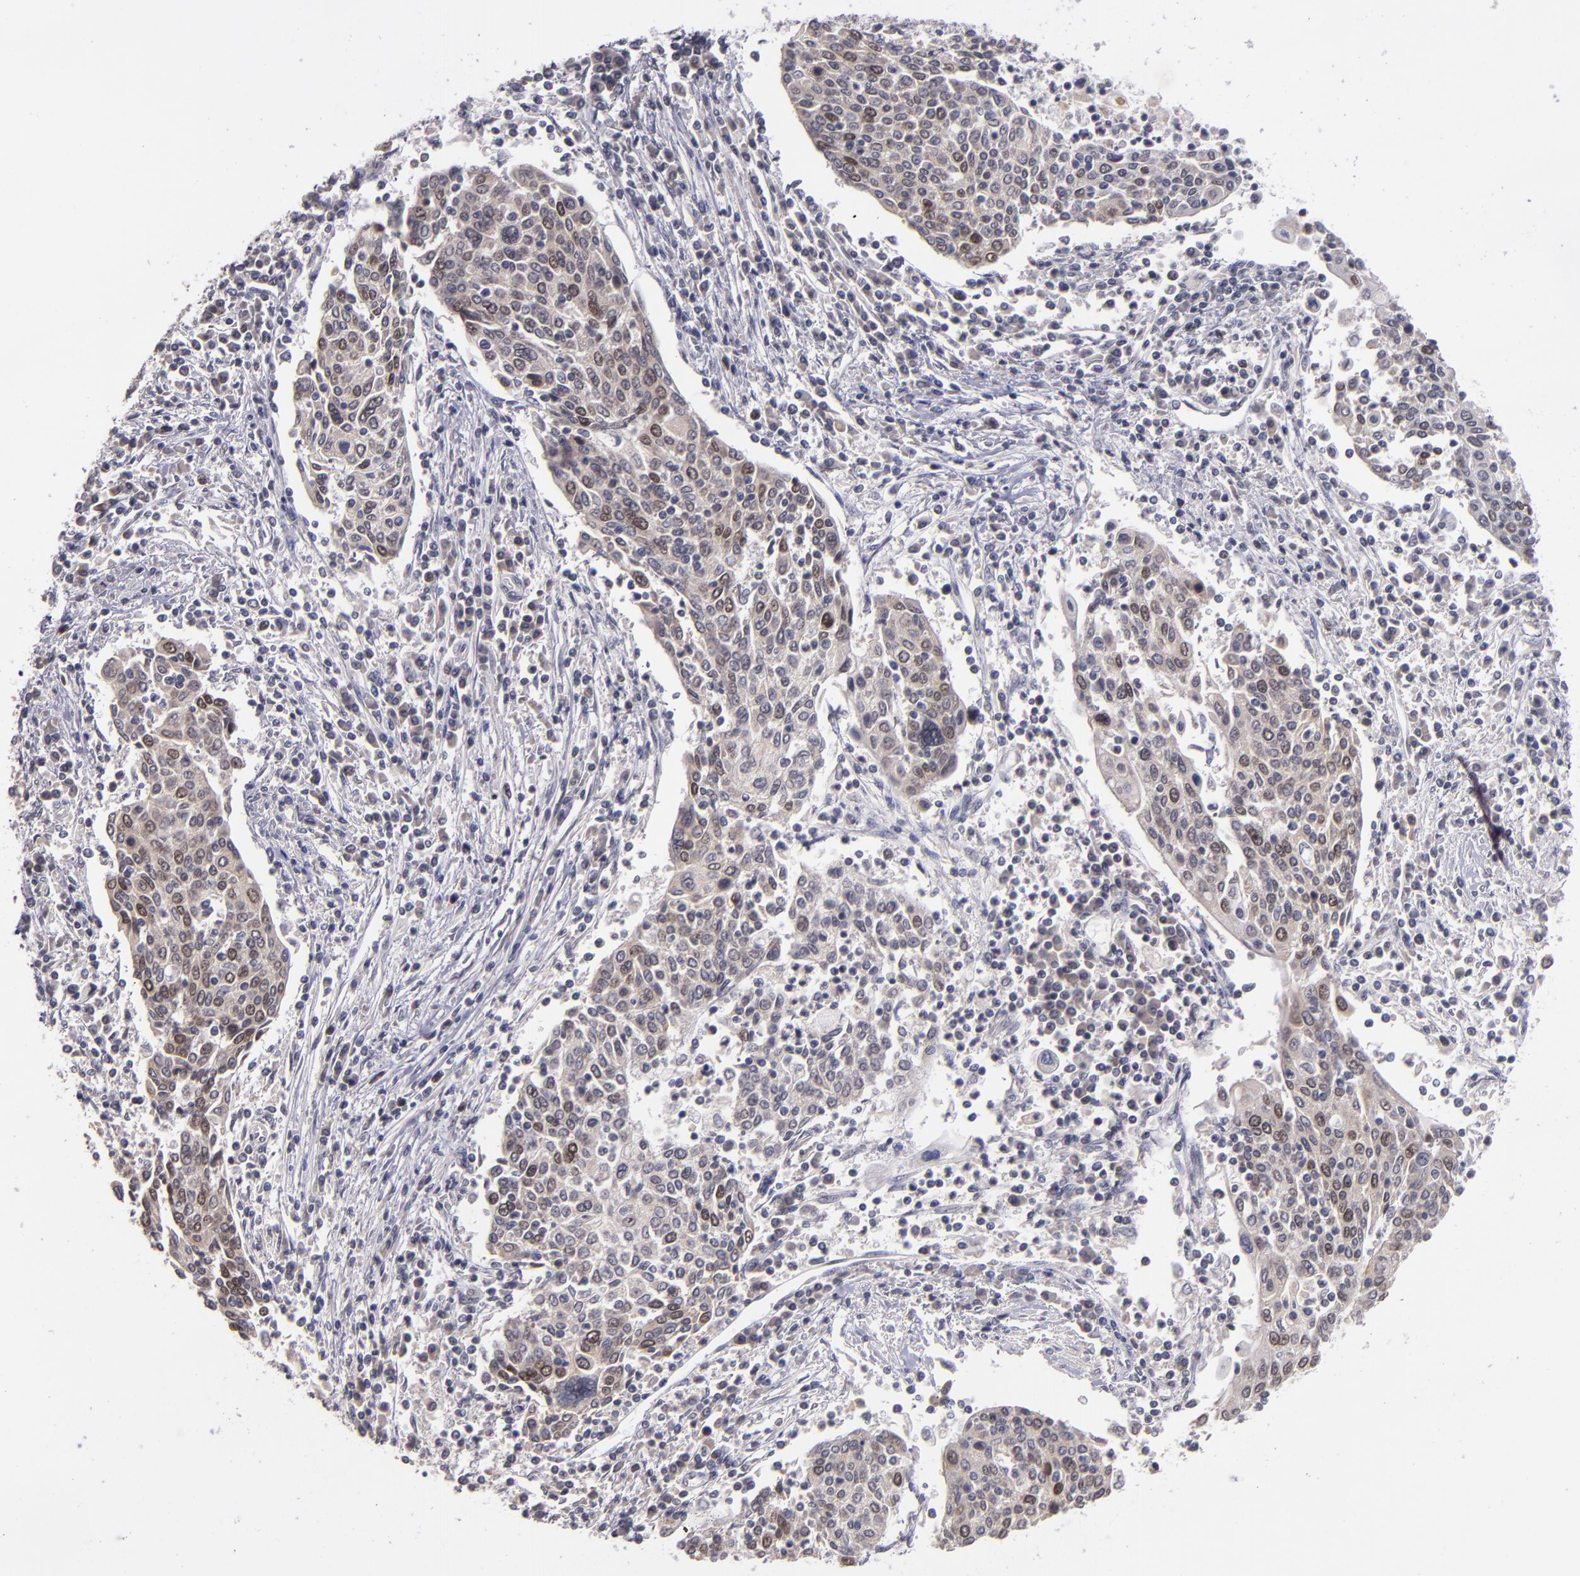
{"staining": {"intensity": "moderate", "quantity": "25%-75%", "location": "nuclear"}, "tissue": "cervical cancer", "cell_type": "Tumor cells", "image_type": "cancer", "snomed": [{"axis": "morphology", "description": "Squamous cell carcinoma, NOS"}, {"axis": "topography", "description": "Cervix"}], "caption": "Cervical squamous cell carcinoma stained for a protein (brown) demonstrates moderate nuclear positive staining in approximately 25%-75% of tumor cells.", "gene": "CDC7", "patient": {"sex": "female", "age": 40}}